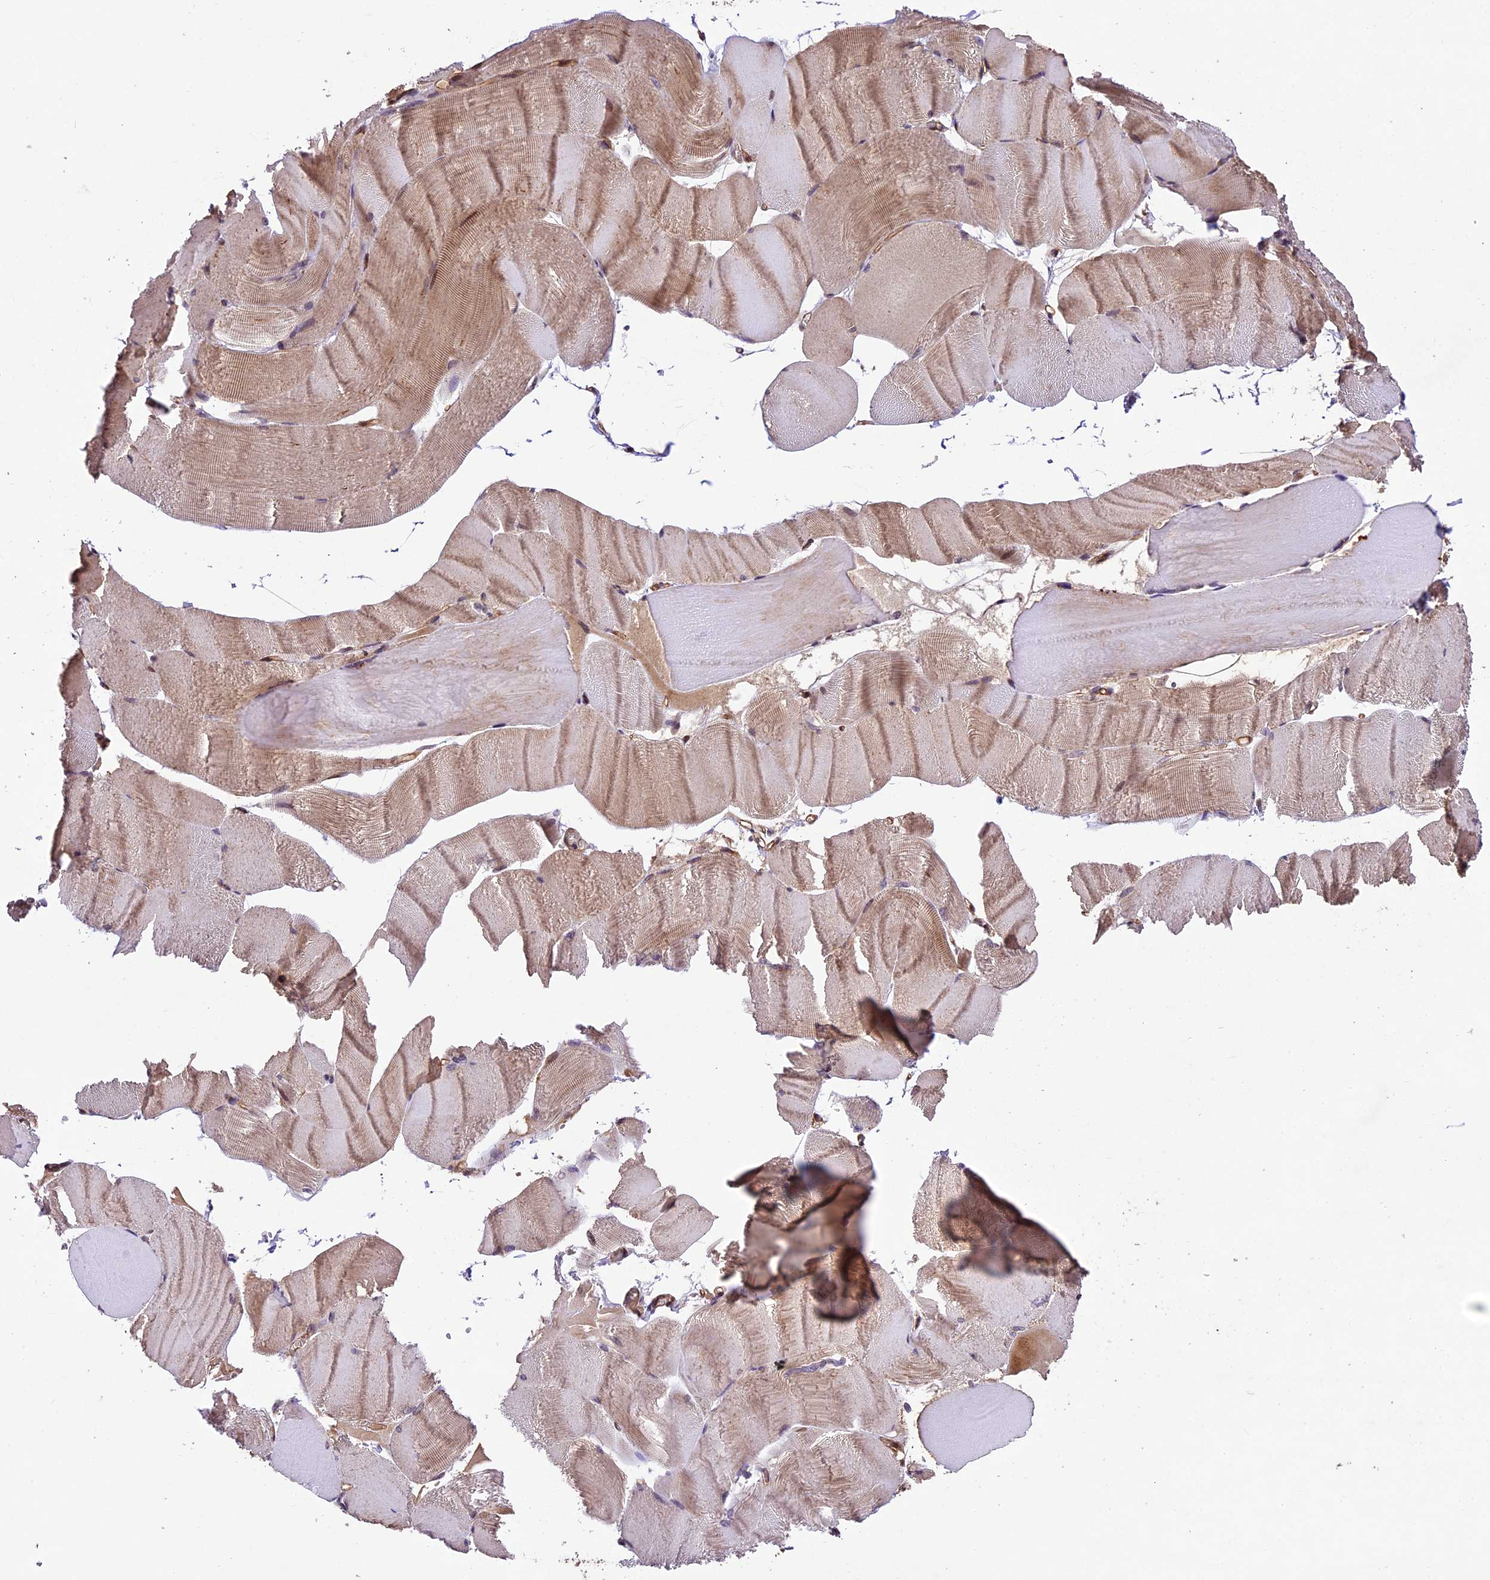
{"staining": {"intensity": "moderate", "quantity": "25%-75%", "location": "cytoplasmic/membranous,nuclear"}, "tissue": "skeletal muscle", "cell_type": "Myocytes", "image_type": "normal", "snomed": [{"axis": "morphology", "description": "Normal tissue, NOS"}, {"axis": "morphology", "description": "Basal cell carcinoma"}, {"axis": "topography", "description": "Skeletal muscle"}], "caption": "IHC micrograph of unremarkable skeletal muscle: human skeletal muscle stained using immunohistochemistry shows medium levels of moderate protein expression localized specifically in the cytoplasmic/membranous,nuclear of myocytes, appearing as a cytoplasmic/membranous,nuclear brown color.", "gene": "CCSER1", "patient": {"sex": "female", "age": 64}}